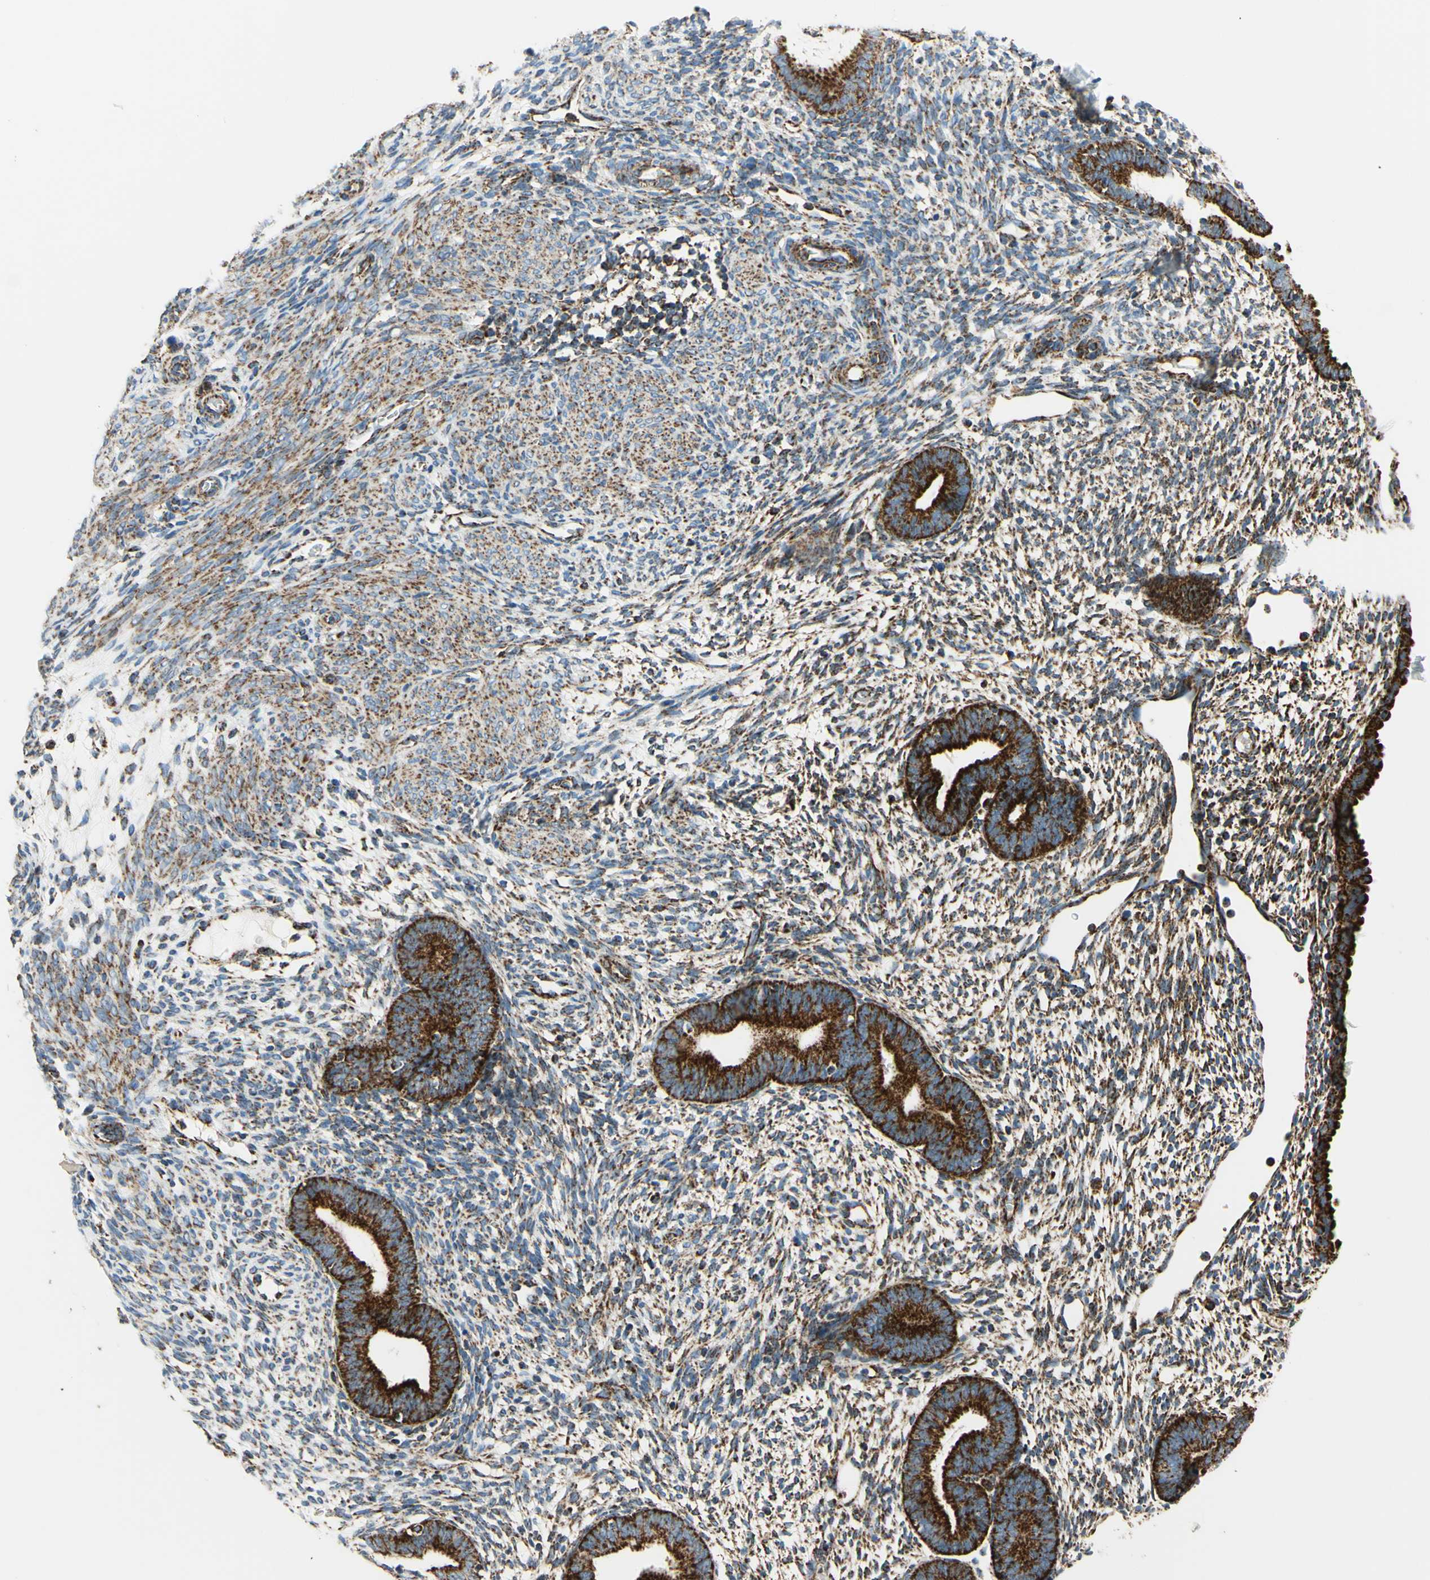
{"staining": {"intensity": "strong", "quantity": "25%-75%", "location": "cytoplasmic/membranous"}, "tissue": "endometrium", "cell_type": "Cells in endometrial stroma", "image_type": "normal", "snomed": [{"axis": "morphology", "description": "Normal tissue, NOS"}, {"axis": "morphology", "description": "Atrophy, NOS"}, {"axis": "topography", "description": "Uterus"}, {"axis": "topography", "description": "Endometrium"}], "caption": "Immunohistochemical staining of benign human endometrium displays 25%-75% levels of strong cytoplasmic/membranous protein staining in about 25%-75% of cells in endometrial stroma.", "gene": "MAVS", "patient": {"sex": "female", "age": 68}}